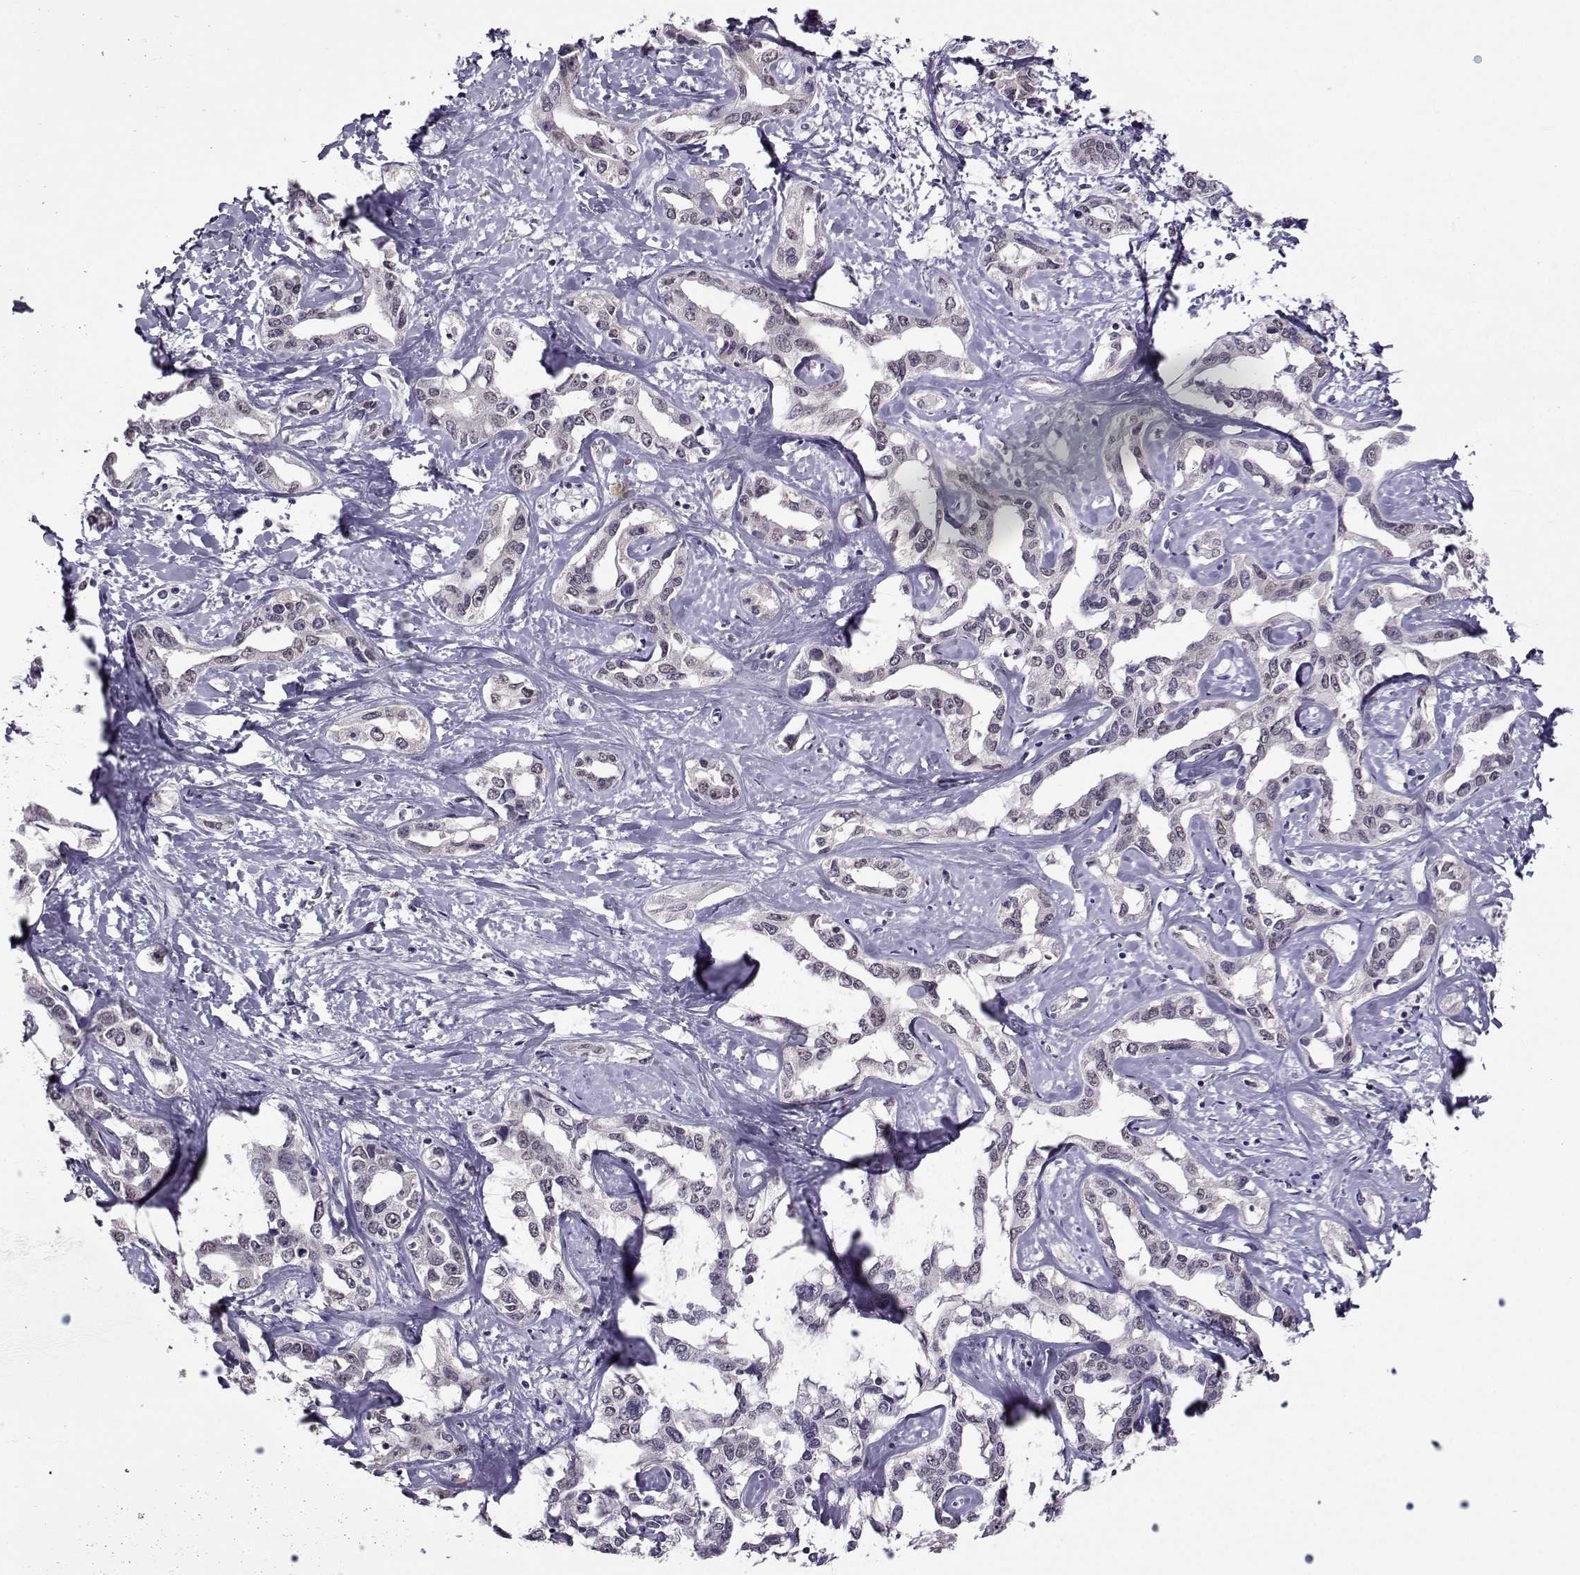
{"staining": {"intensity": "negative", "quantity": "none", "location": "none"}, "tissue": "liver cancer", "cell_type": "Tumor cells", "image_type": "cancer", "snomed": [{"axis": "morphology", "description": "Cholangiocarcinoma"}, {"axis": "topography", "description": "Liver"}], "caption": "Tumor cells show no significant staining in liver cancer. (DAB (3,3'-diaminobenzidine) IHC, high magnification).", "gene": "DDX20", "patient": {"sex": "male", "age": 59}}